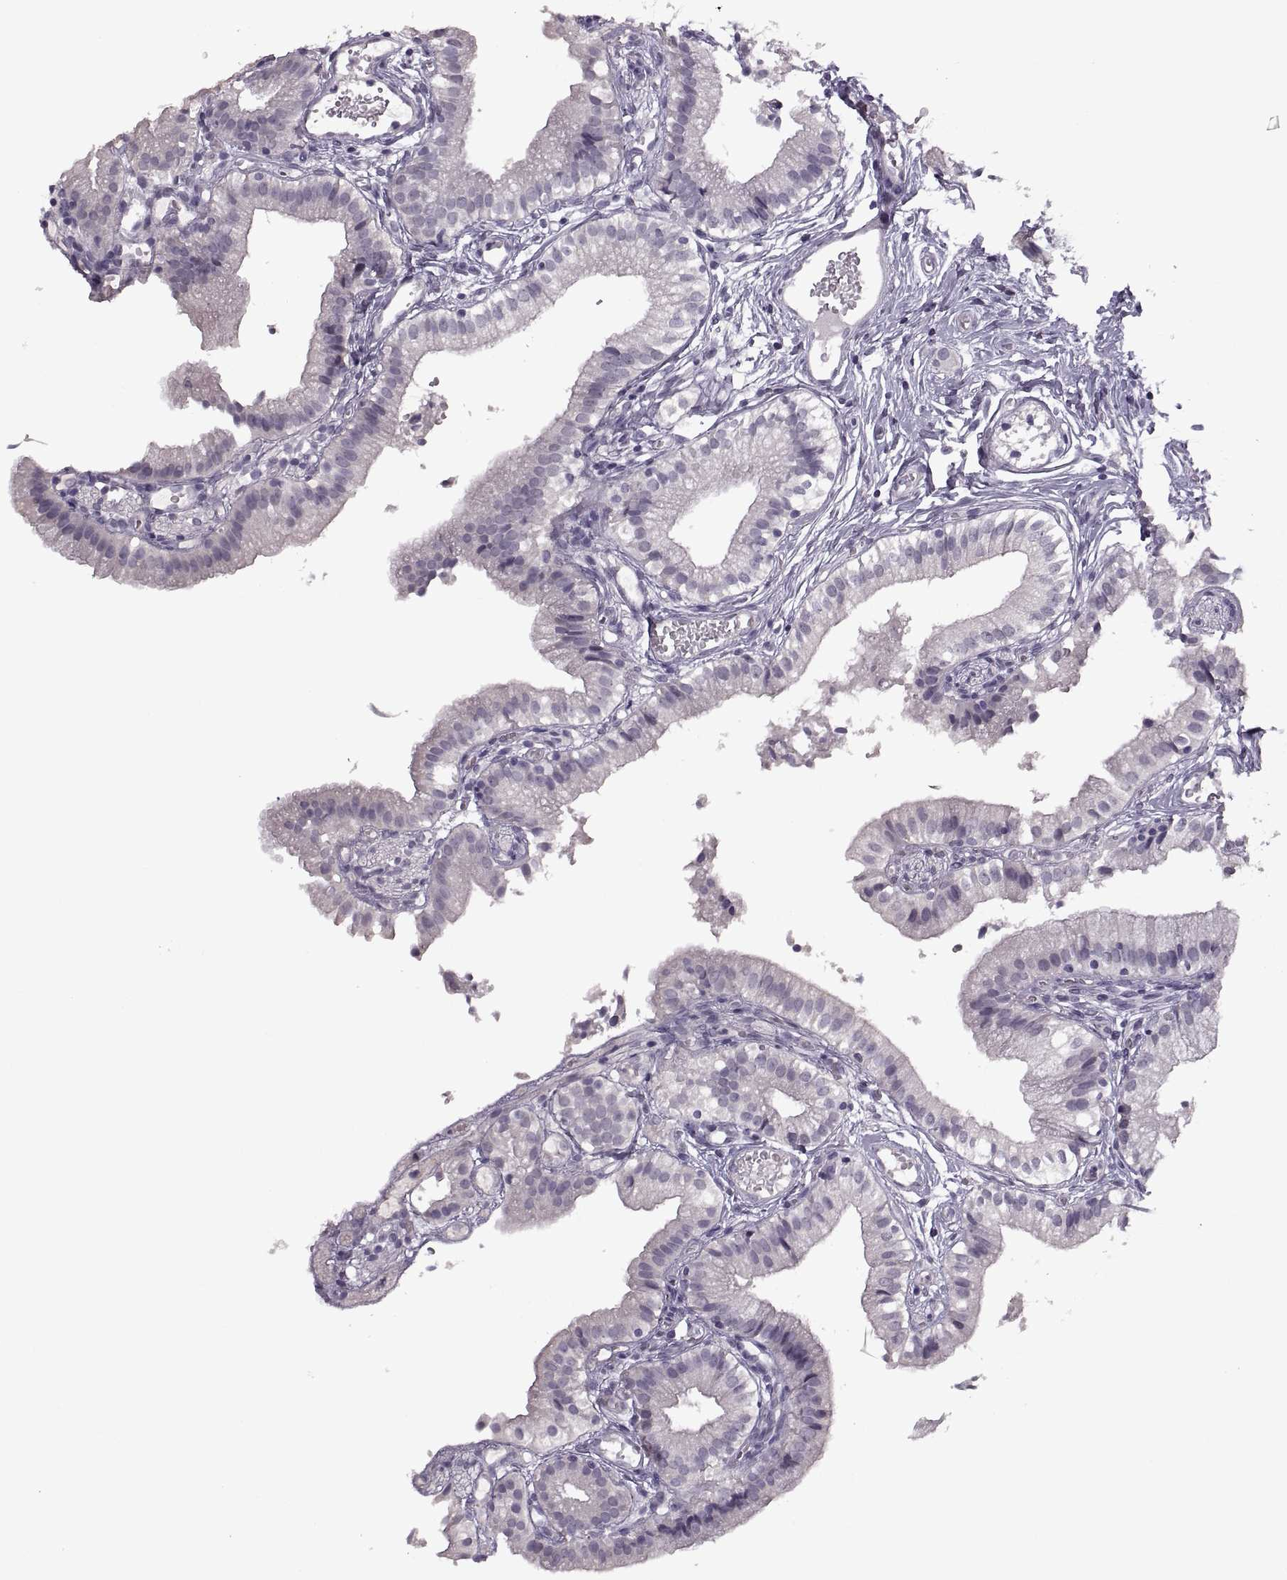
{"staining": {"intensity": "negative", "quantity": "none", "location": "none"}, "tissue": "gallbladder", "cell_type": "Glandular cells", "image_type": "normal", "snomed": [{"axis": "morphology", "description": "Normal tissue, NOS"}, {"axis": "topography", "description": "Gallbladder"}], "caption": "Immunohistochemistry (IHC) of unremarkable gallbladder shows no expression in glandular cells. The staining is performed using DAB (3,3'-diaminobenzidine) brown chromogen with nuclei counter-stained in using hematoxylin.", "gene": "PAGE2B", "patient": {"sex": "female", "age": 47}}